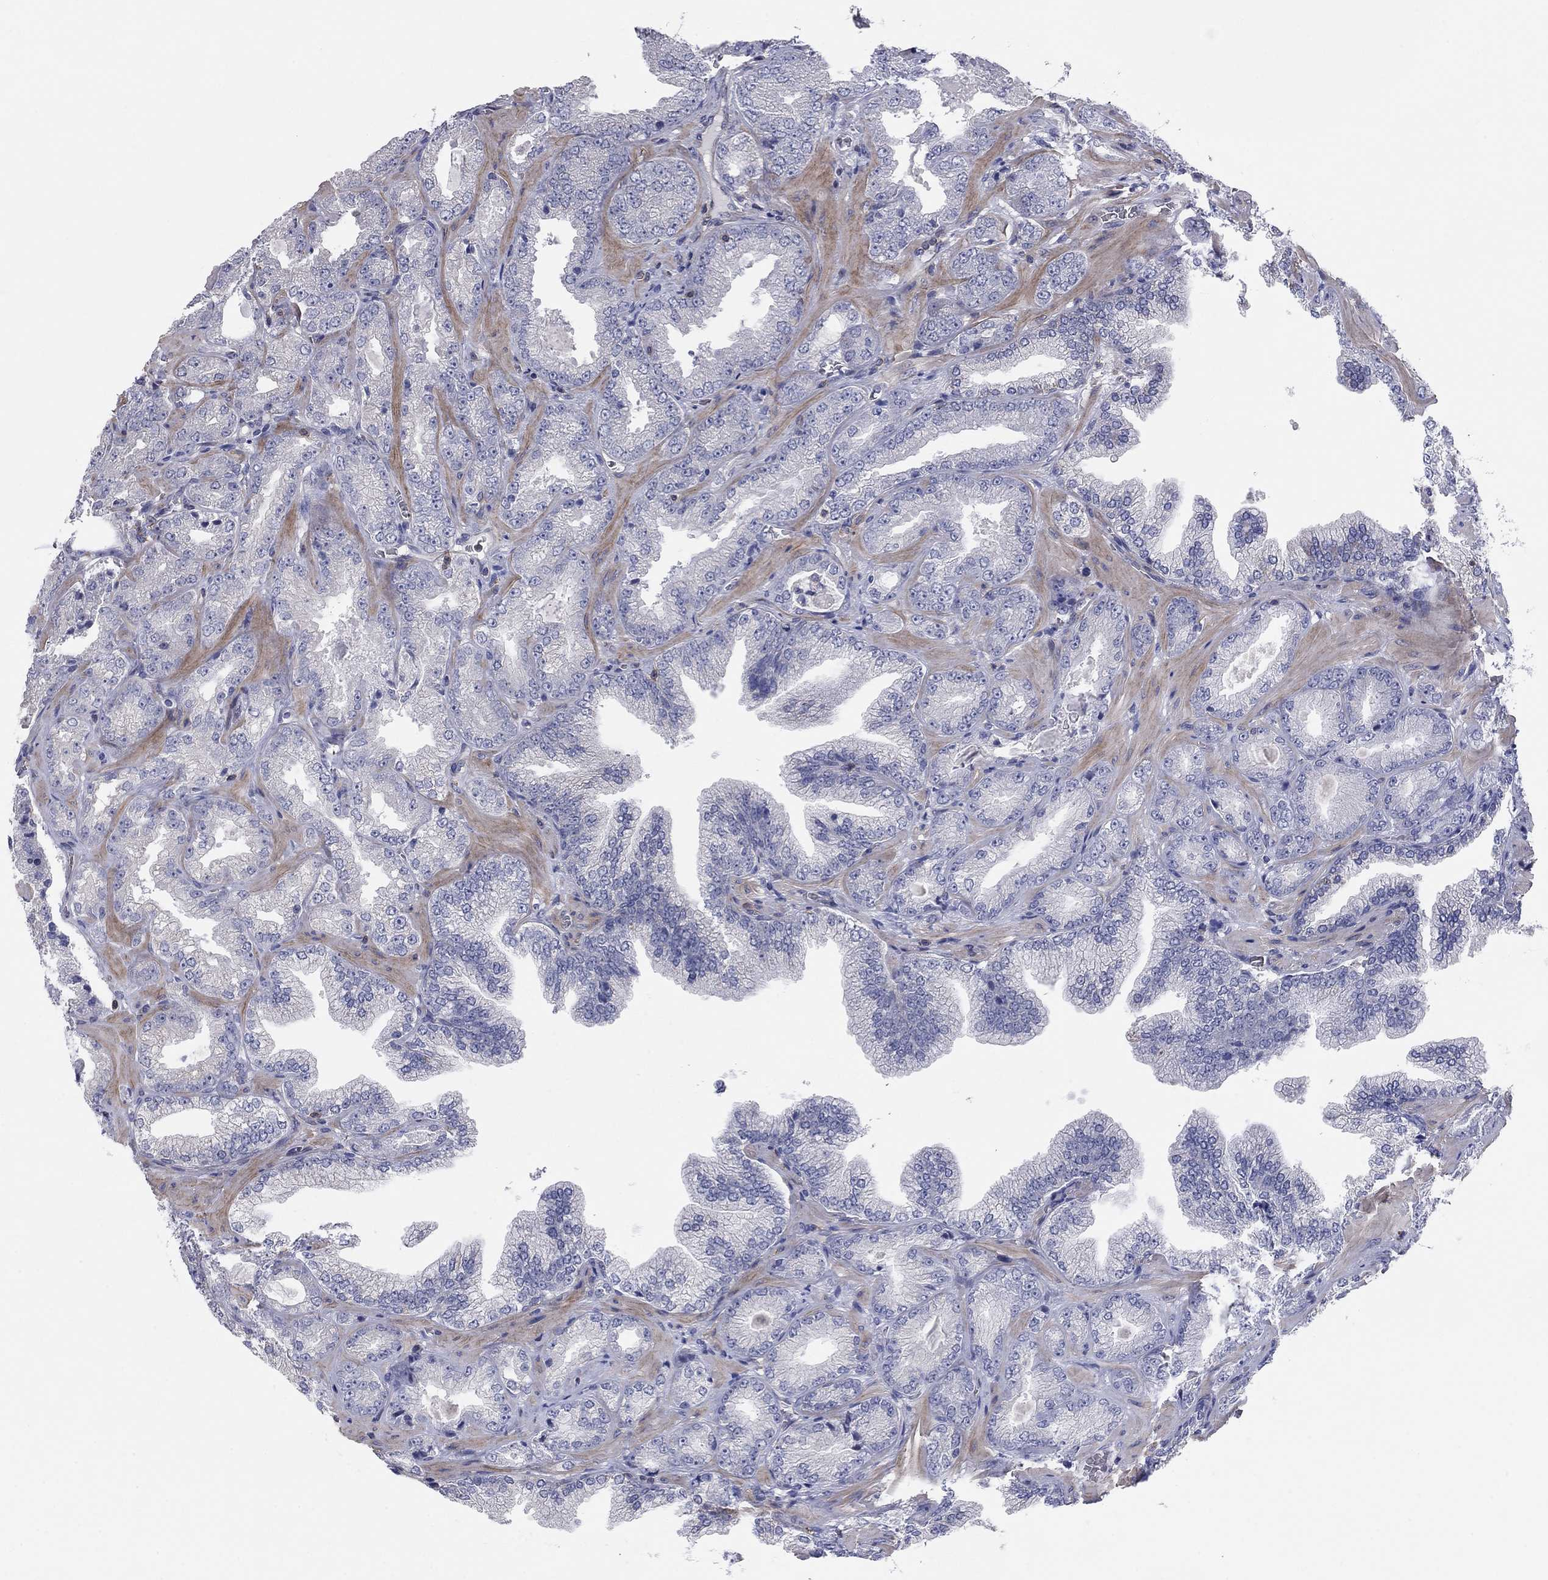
{"staining": {"intensity": "negative", "quantity": "none", "location": "none"}, "tissue": "prostate cancer", "cell_type": "Tumor cells", "image_type": "cancer", "snomed": [{"axis": "morphology", "description": "Adenocarcinoma, Low grade"}, {"axis": "topography", "description": "Prostate"}], "caption": "Tumor cells are negative for brown protein staining in adenocarcinoma (low-grade) (prostate).", "gene": "PSD4", "patient": {"sex": "male", "age": 72}}